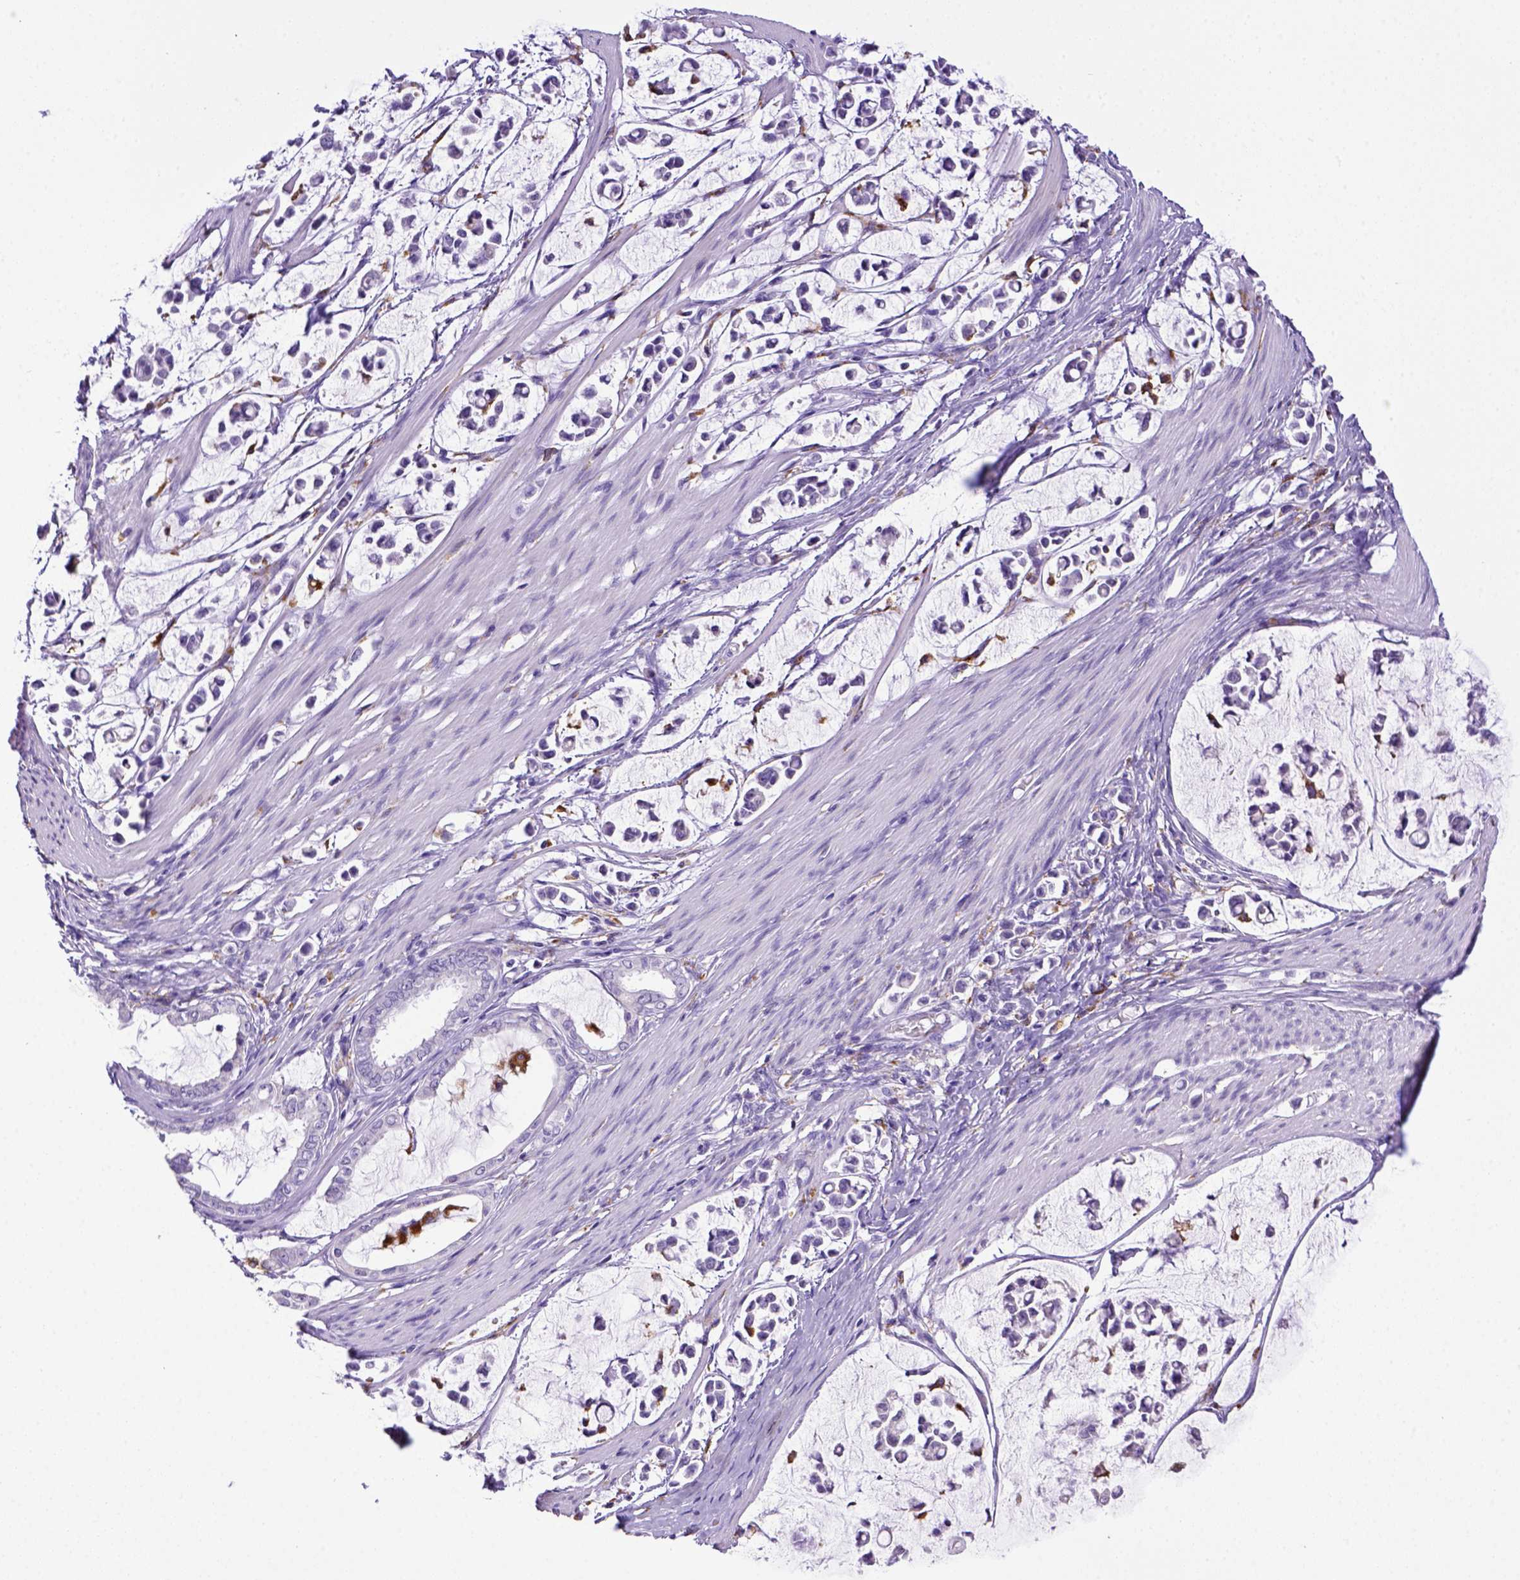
{"staining": {"intensity": "negative", "quantity": "none", "location": "none"}, "tissue": "stomach cancer", "cell_type": "Tumor cells", "image_type": "cancer", "snomed": [{"axis": "morphology", "description": "Adenocarcinoma, NOS"}, {"axis": "topography", "description": "Stomach"}], "caption": "High power microscopy histopathology image of an IHC image of stomach cancer (adenocarcinoma), revealing no significant expression in tumor cells.", "gene": "CD68", "patient": {"sex": "male", "age": 82}}